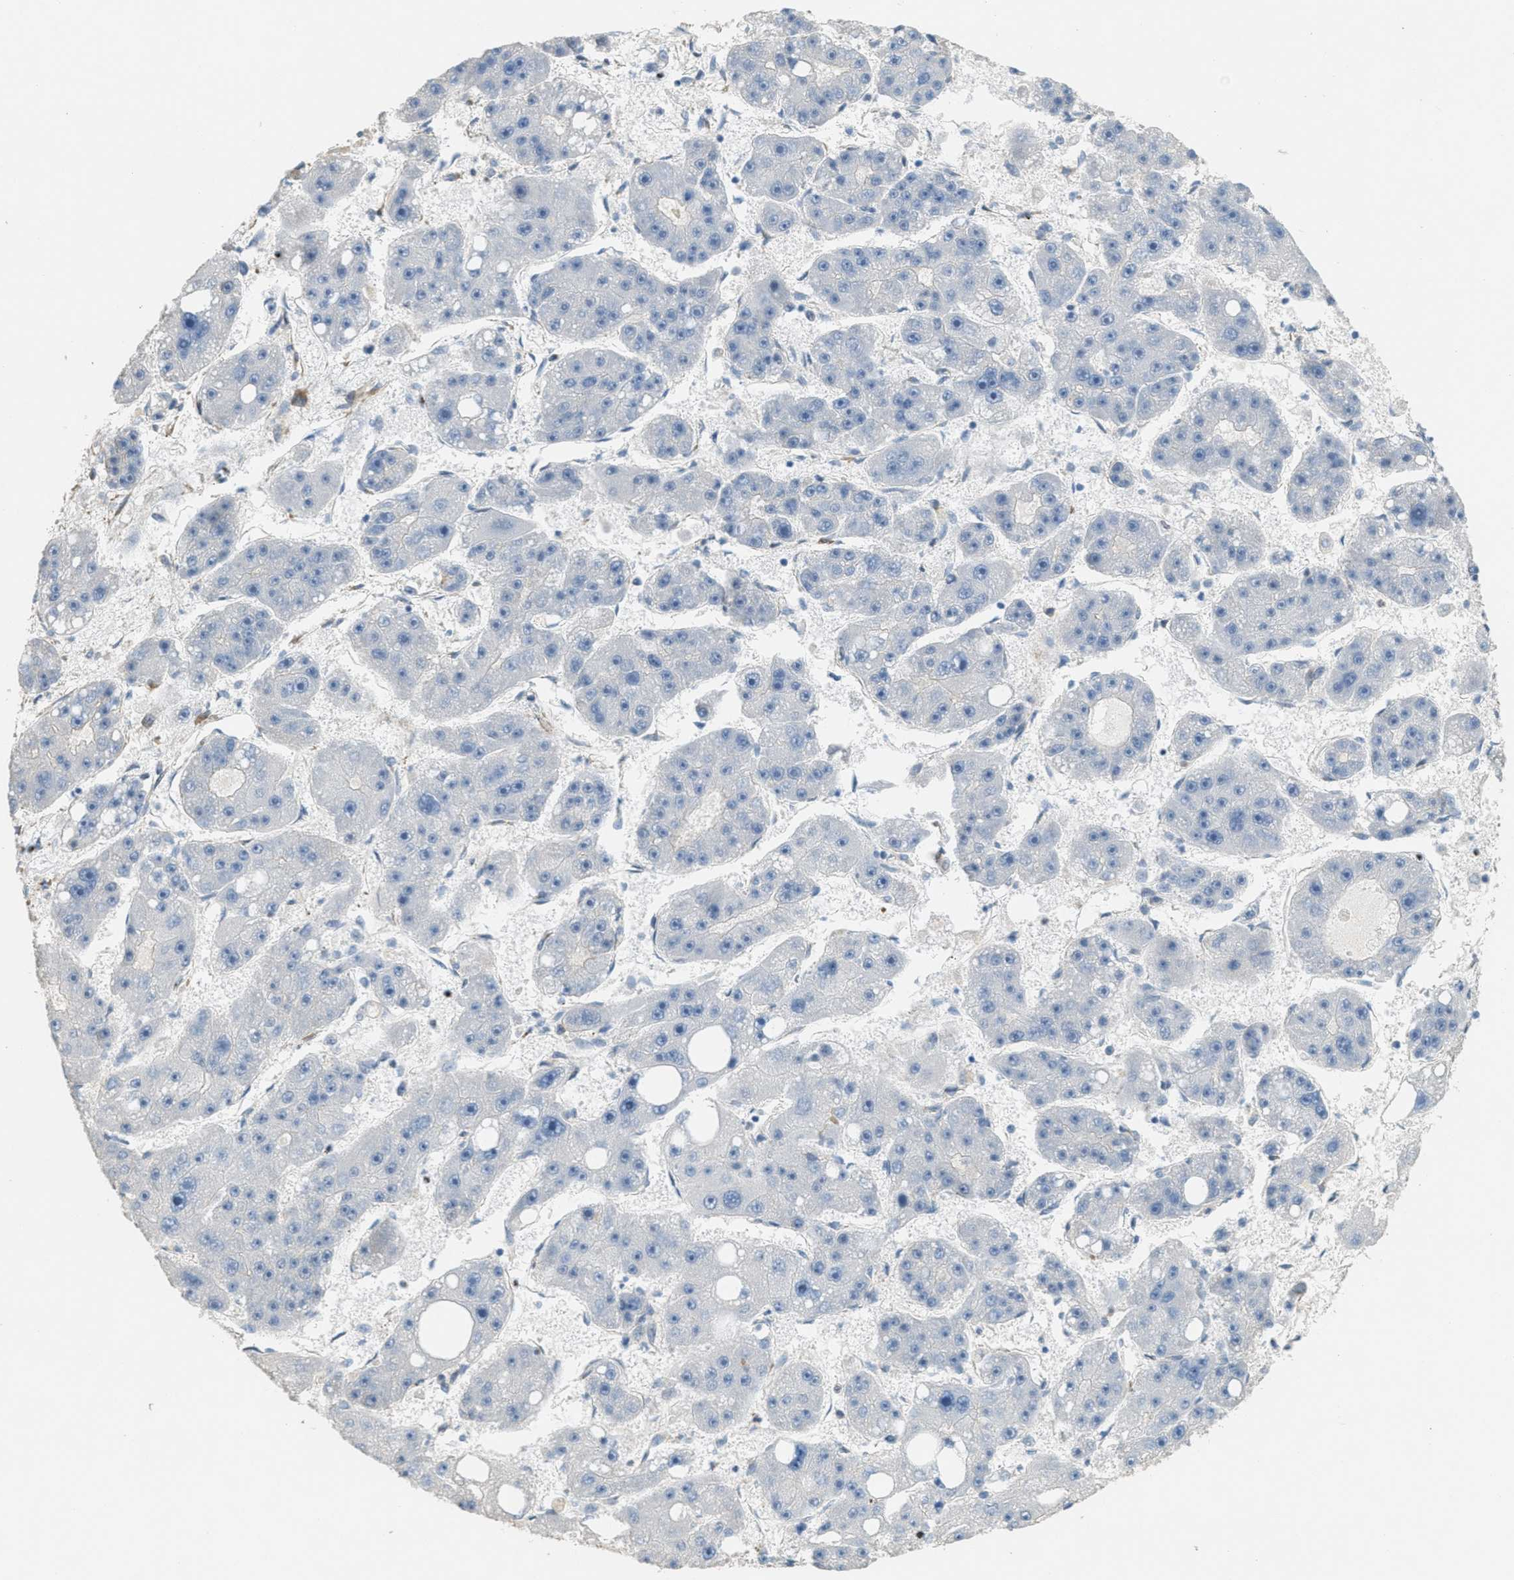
{"staining": {"intensity": "negative", "quantity": "none", "location": "none"}, "tissue": "liver cancer", "cell_type": "Tumor cells", "image_type": "cancer", "snomed": [{"axis": "morphology", "description": "Carcinoma, Hepatocellular, NOS"}, {"axis": "topography", "description": "Liver"}], "caption": "Immunohistochemistry histopathology image of liver cancer stained for a protein (brown), which shows no positivity in tumor cells.", "gene": "ADCY5", "patient": {"sex": "female", "age": 61}}